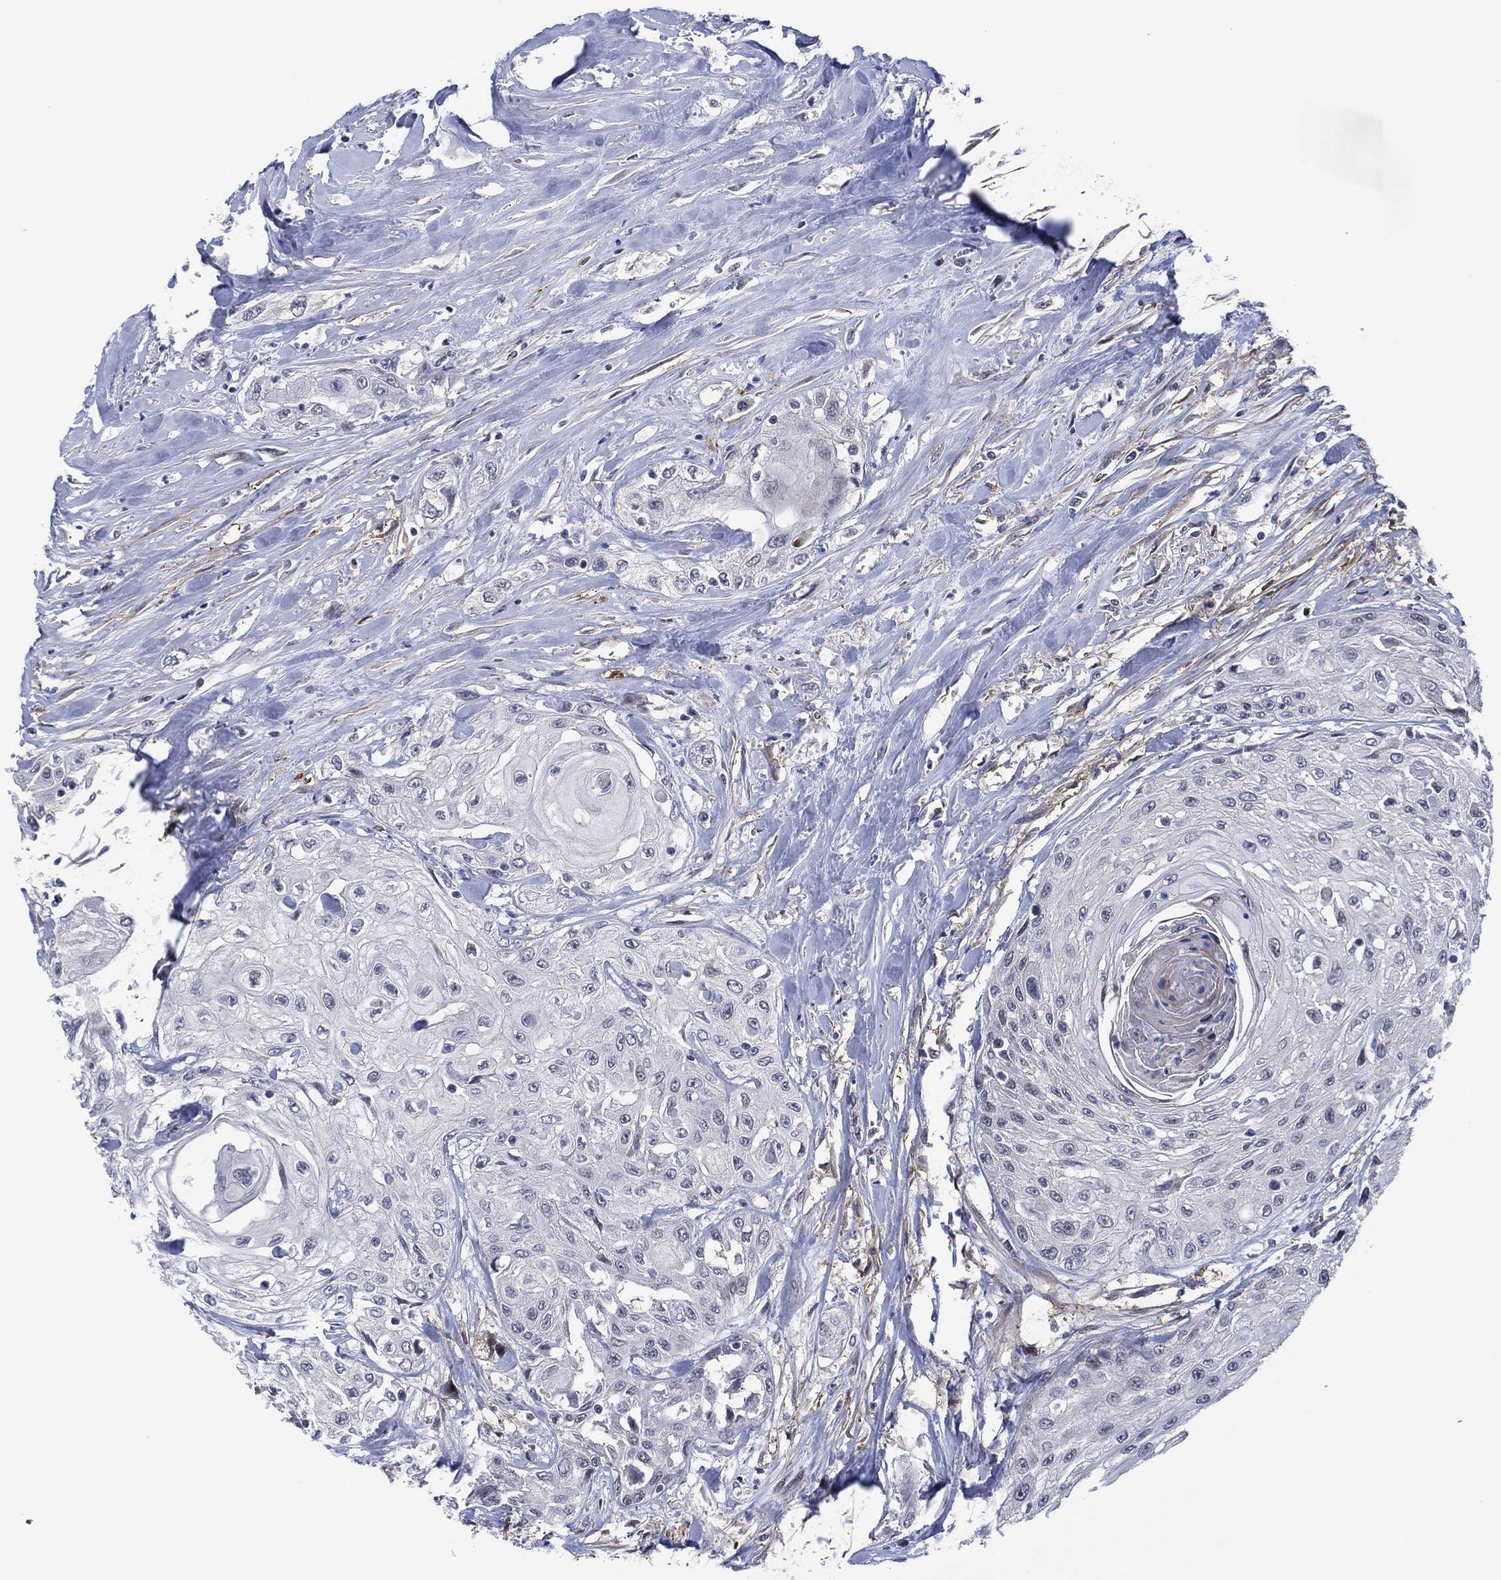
{"staining": {"intensity": "negative", "quantity": "none", "location": "none"}, "tissue": "head and neck cancer", "cell_type": "Tumor cells", "image_type": "cancer", "snomed": [{"axis": "morphology", "description": "Normal tissue, NOS"}, {"axis": "morphology", "description": "Squamous cell carcinoma, NOS"}, {"axis": "topography", "description": "Oral tissue"}, {"axis": "topography", "description": "Peripheral nerve tissue"}, {"axis": "topography", "description": "Head-Neck"}], "caption": "Immunohistochemistry (IHC) histopathology image of human head and neck cancer (squamous cell carcinoma) stained for a protein (brown), which reveals no staining in tumor cells.", "gene": "DPP4", "patient": {"sex": "female", "age": 59}}